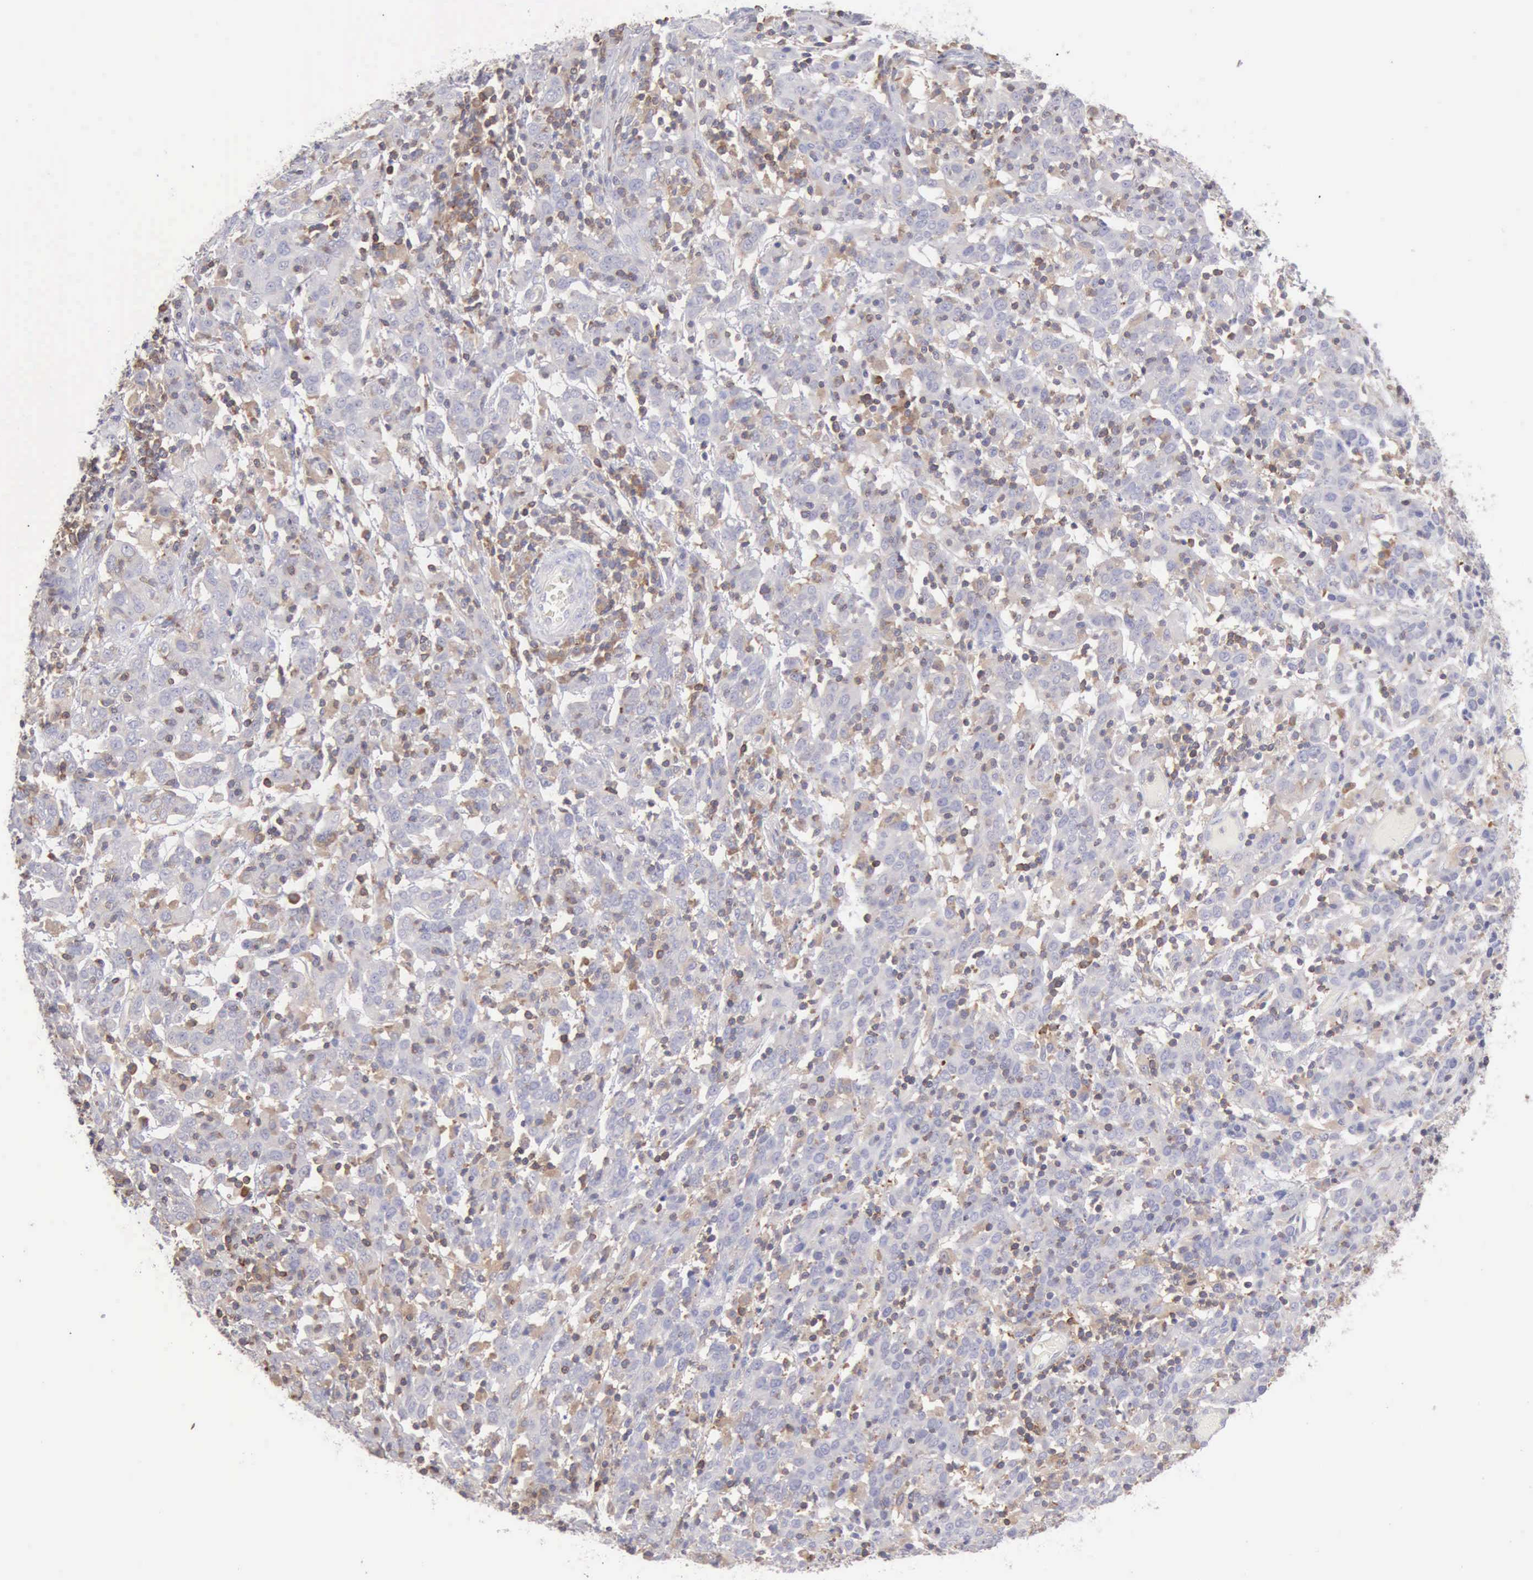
{"staining": {"intensity": "negative", "quantity": "none", "location": "none"}, "tissue": "cervical cancer", "cell_type": "Tumor cells", "image_type": "cancer", "snomed": [{"axis": "morphology", "description": "Normal tissue, NOS"}, {"axis": "morphology", "description": "Squamous cell carcinoma, NOS"}, {"axis": "topography", "description": "Cervix"}], "caption": "This image is of cervical squamous cell carcinoma stained with immunohistochemistry to label a protein in brown with the nuclei are counter-stained blue. There is no expression in tumor cells.", "gene": "SASH3", "patient": {"sex": "female", "age": 67}}